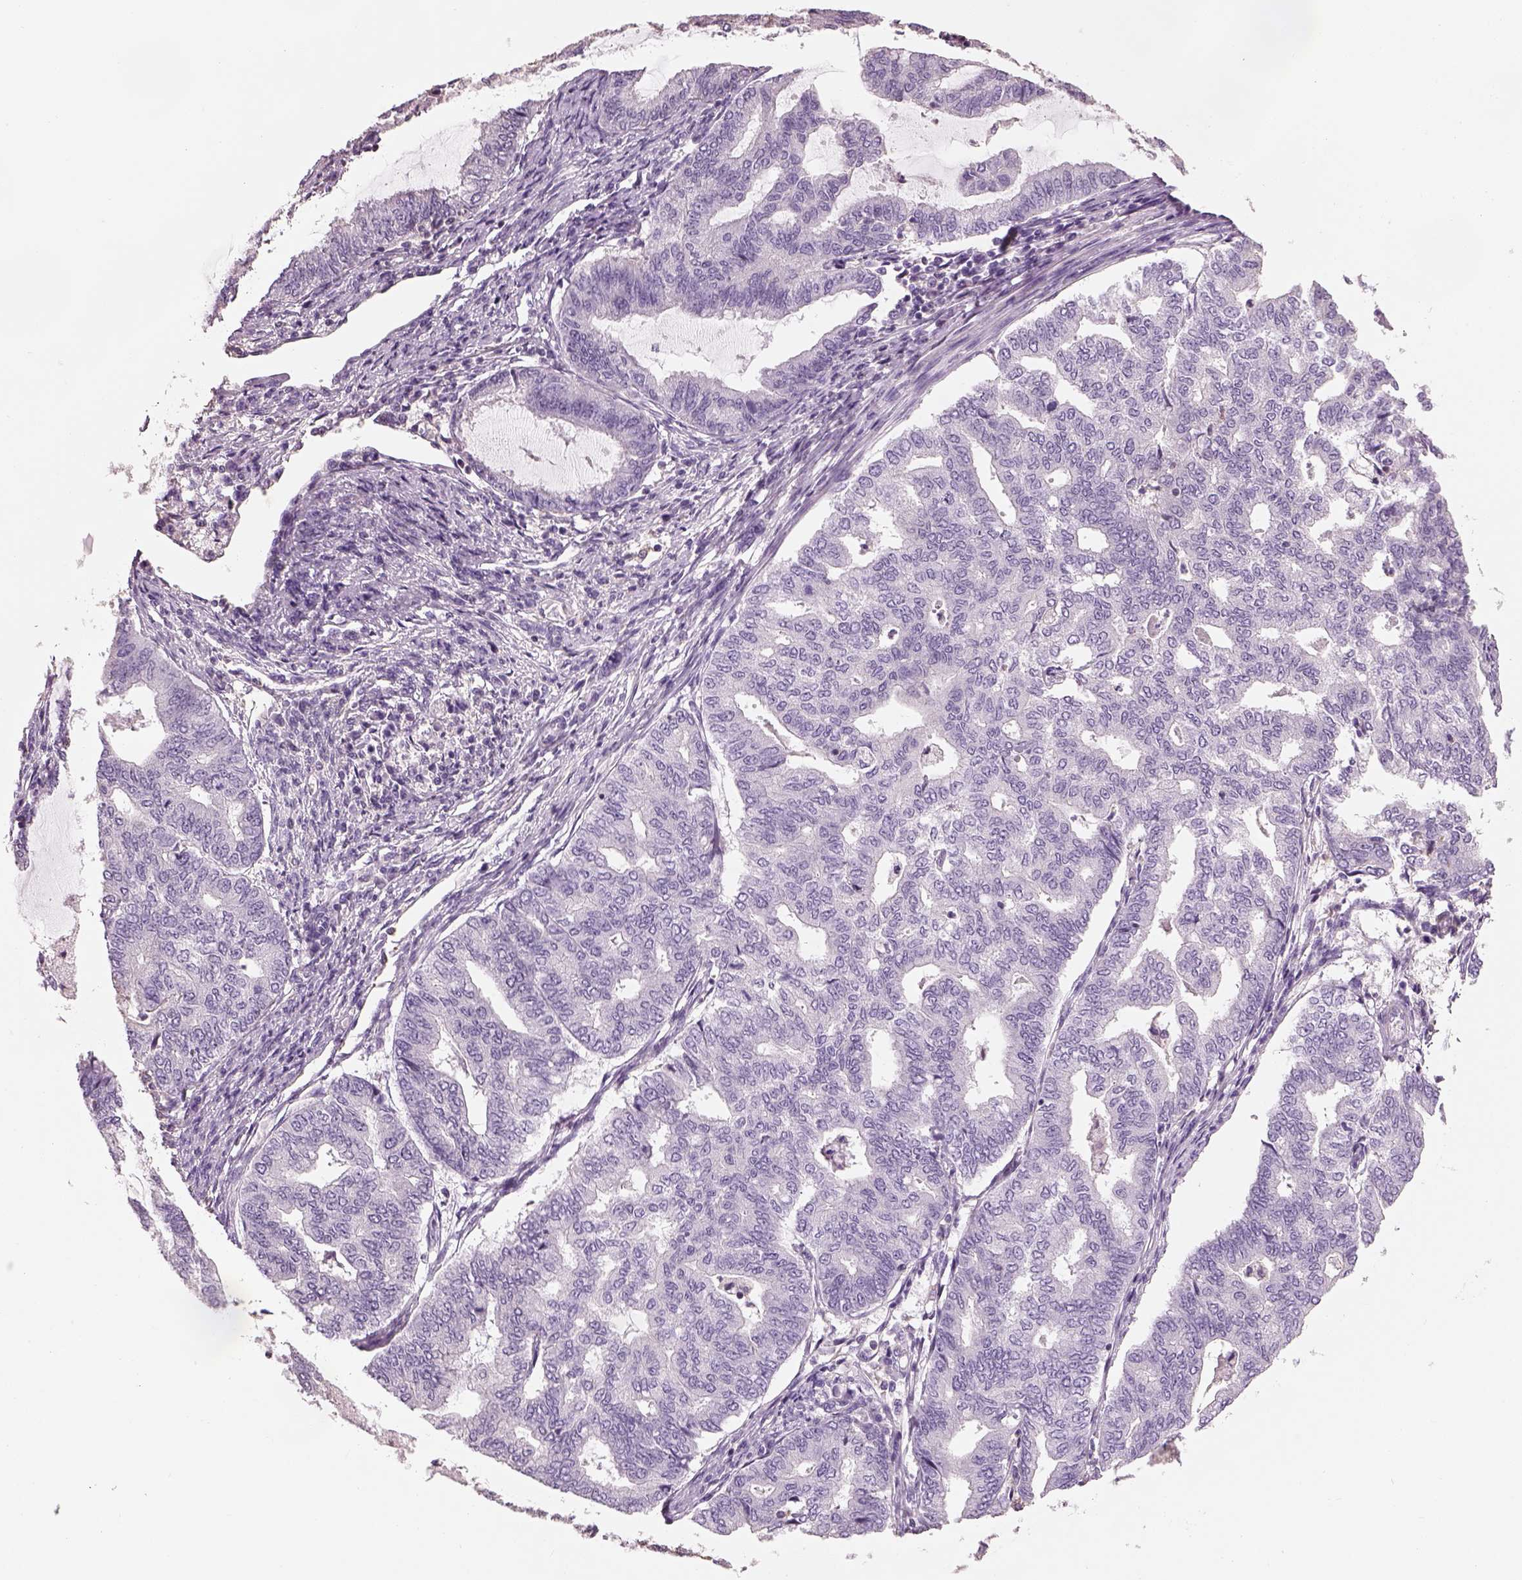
{"staining": {"intensity": "negative", "quantity": "none", "location": "none"}, "tissue": "endometrial cancer", "cell_type": "Tumor cells", "image_type": "cancer", "snomed": [{"axis": "morphology", "description": "Adenocarcinoma, NOS"}, {"axis": "topography", "description": "Endometrium"}], "caption": "This is an immunohistochemistry (IHC) image of human adenocarcinoma (endometrial). There is no staining in tumor cells.", "gene": "OTUD6A", "patient": {"sex": "female", "age": 79}}